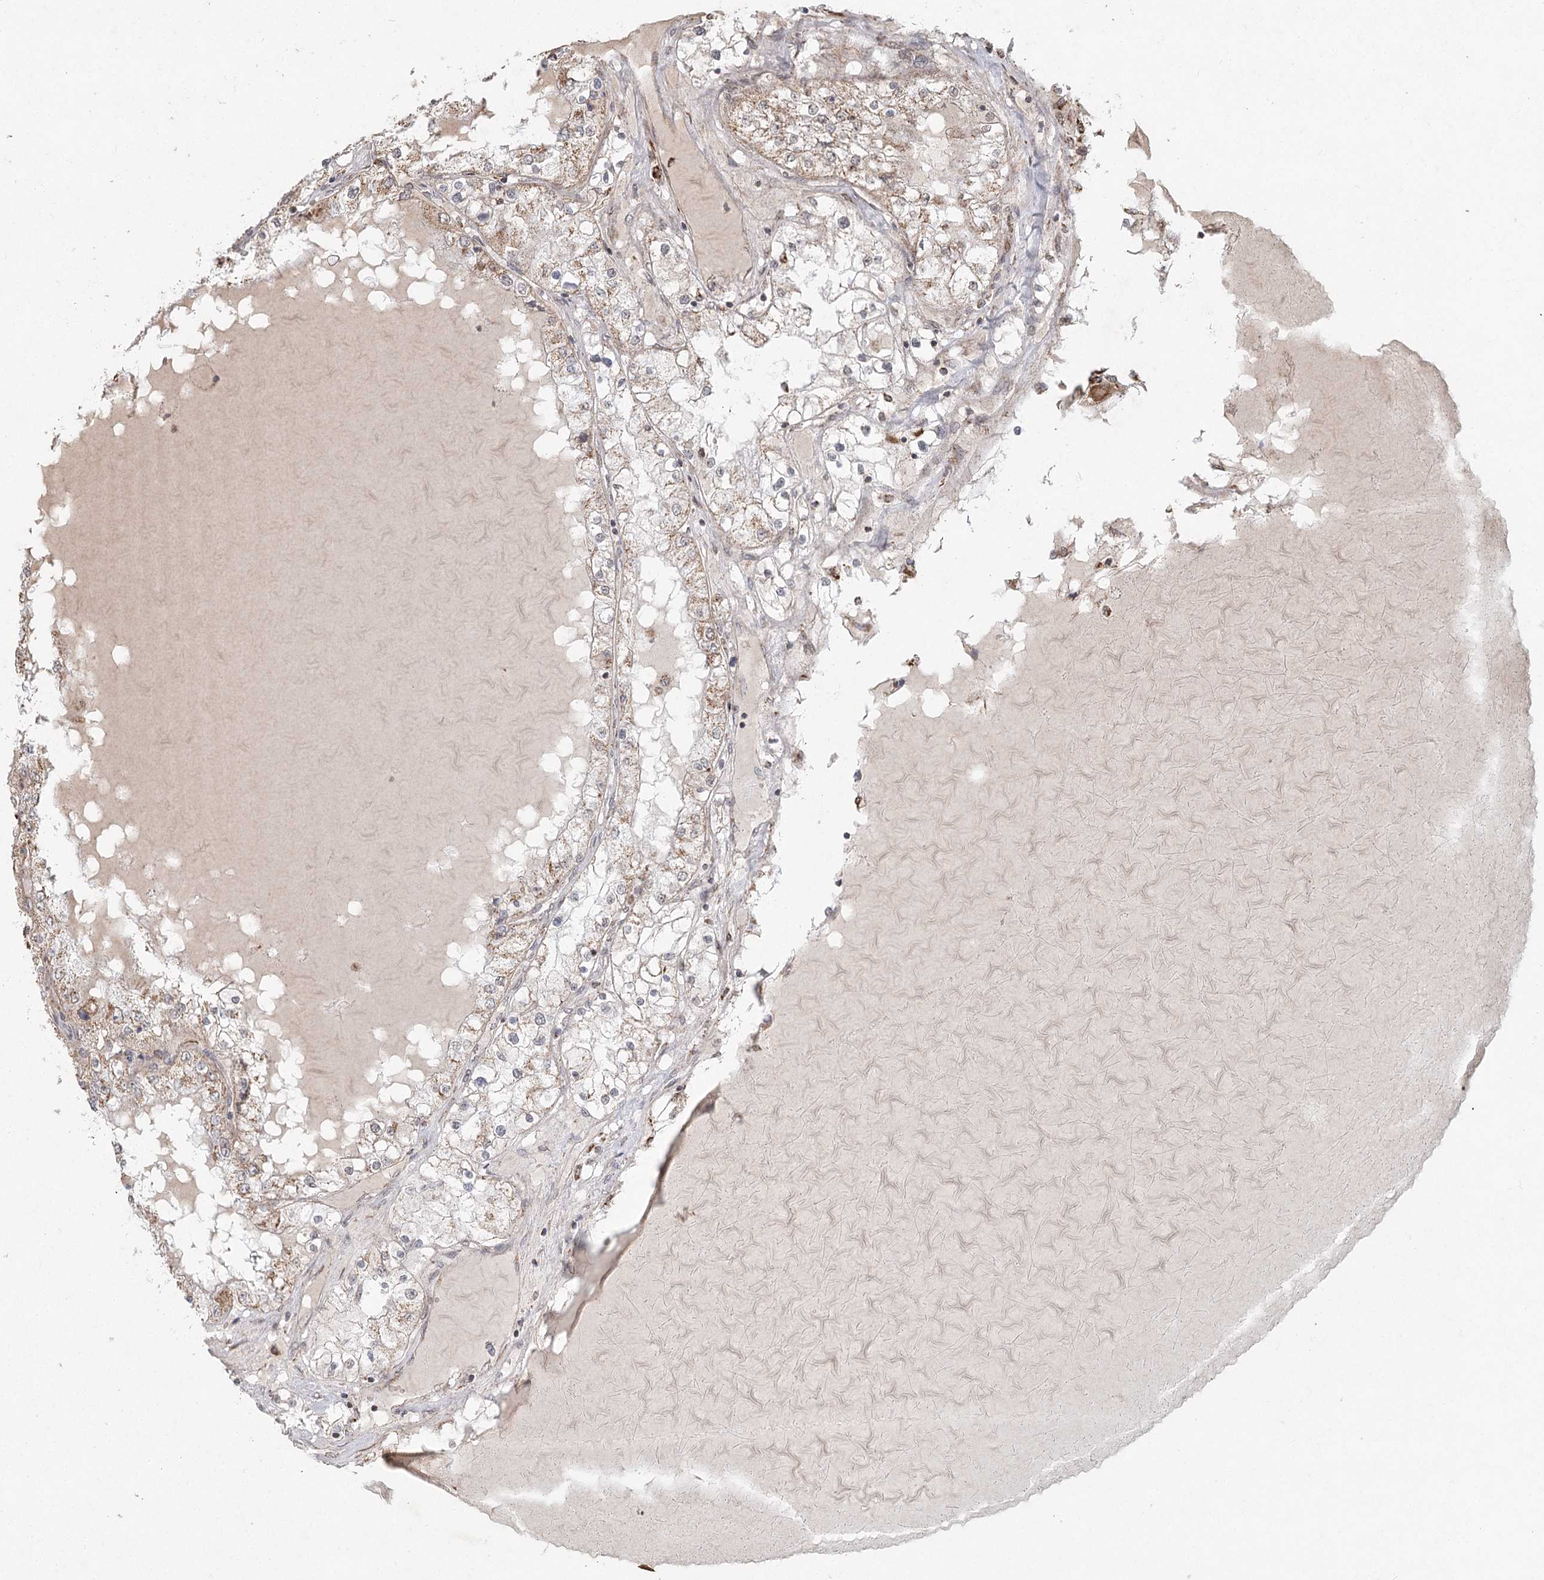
{"staining": {"intensity": "weak", "quantity": "<25%", "location": "cytoplasmic/membranous,nuclear"}, "tissue": "renal cancer", "cell_type": "Tumor cells", "image_type": "cancer", "snomed": [{"axis": "morphology", "description": "Adenocarcinoma, NOS"}, {"axis": "topography", "description": "Kidney"}], "caption": "High magnification brightfield microscopy of adenocarcinoma (renal) stained with DAB (brown) and counterstained with hematoxylin (blue): tumor cells show no significant staining.", "gene": "LACTB", "patient": {"sex": "male", "age": 68}}